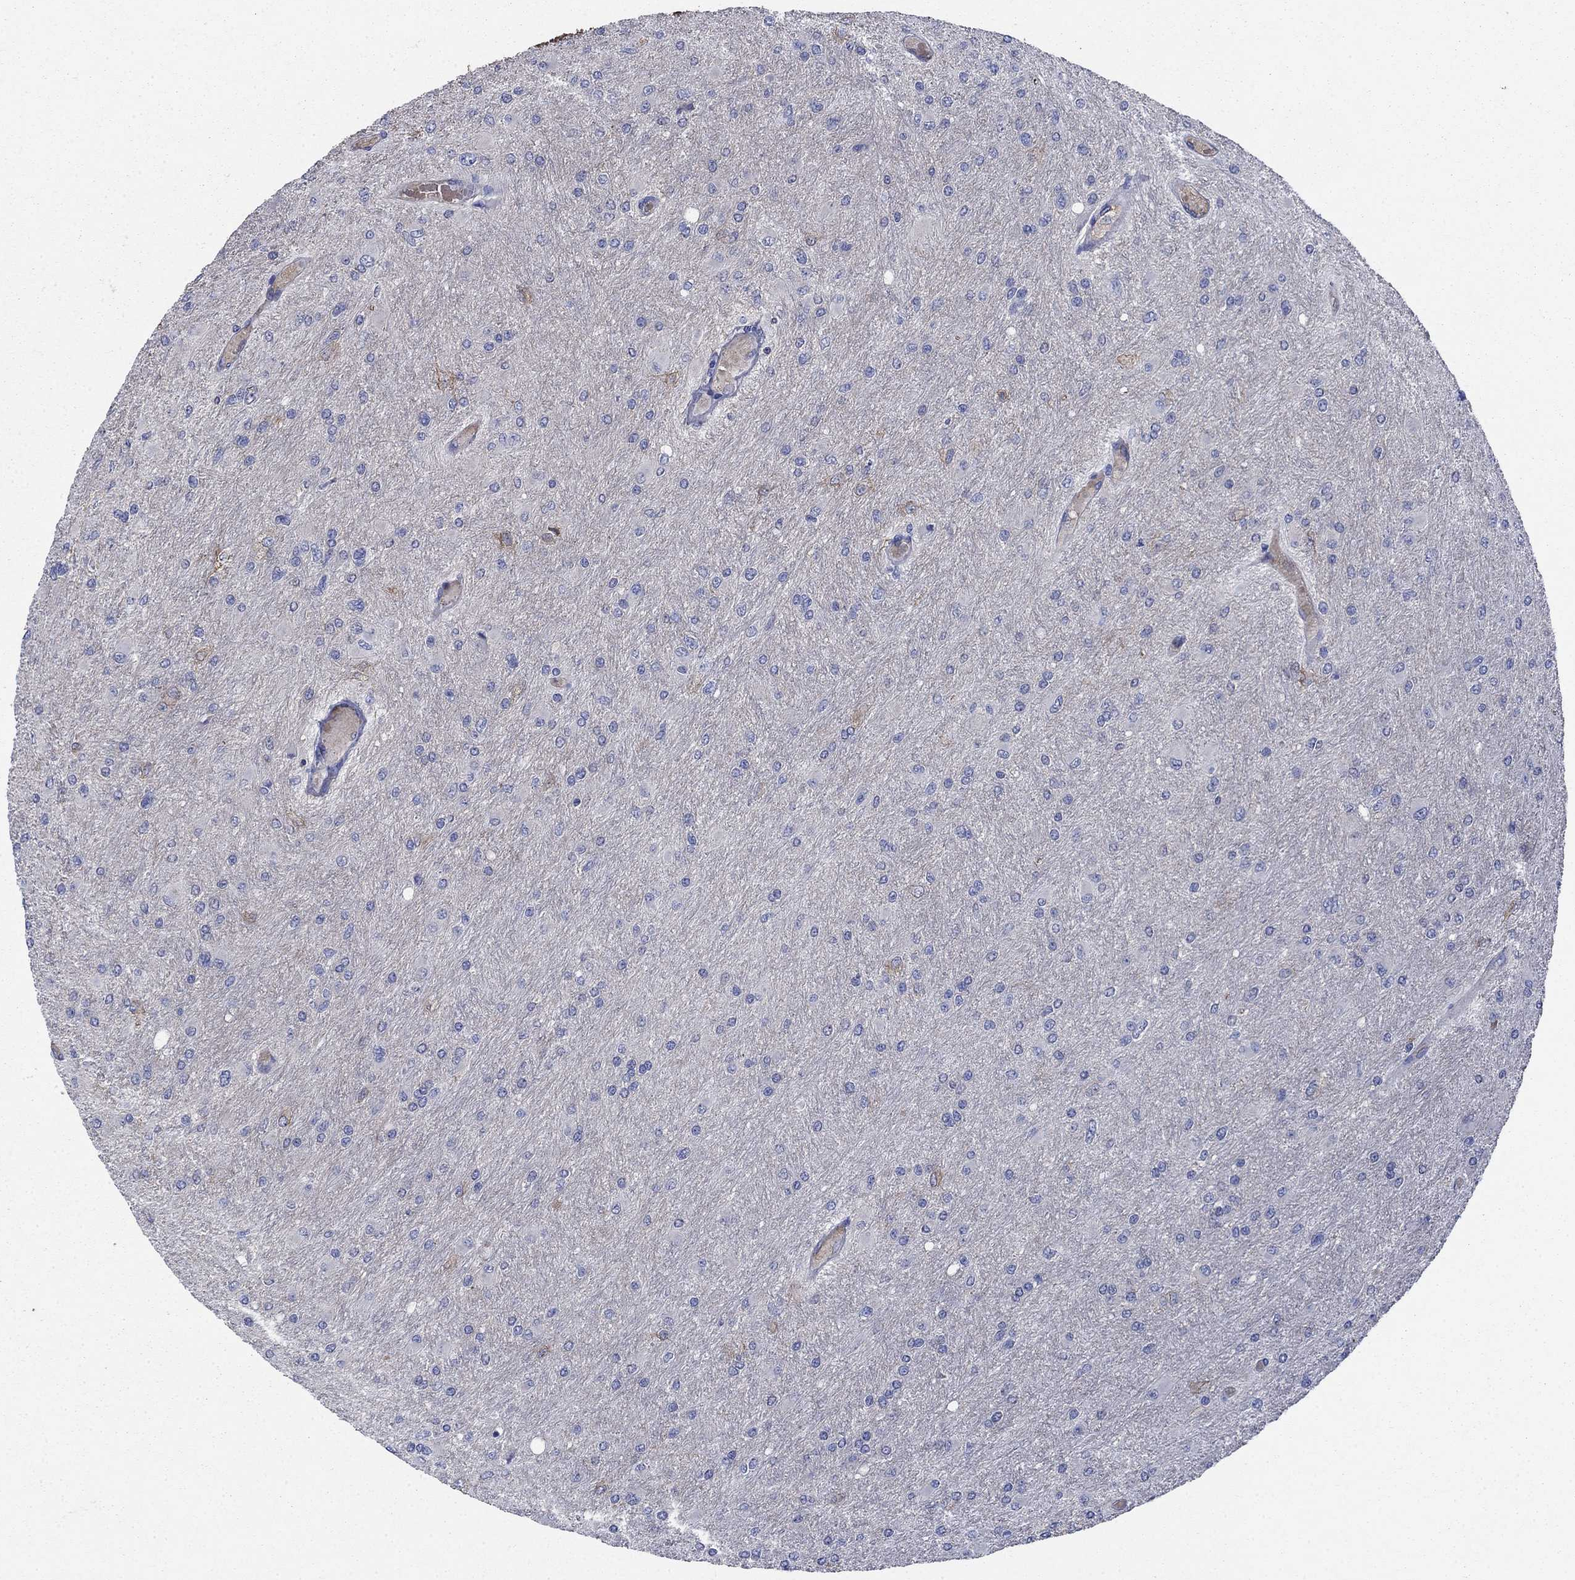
{"staining": {"intensity": "negative", "quantity": "none", "location": "none"}, "tissue": "glioma", "cell_type": "Tumor cells", "image_type": "cancer", "snomed": [{"axis": "morphology", "description": "Glioma, malignant, High grade"}, {"axis": "topography", "description": "Cerebral cortex"}], "caption": "A high-resolution micrograph shows immunohistochemistry staining of glioma, which shows no significant expression in tumor cells.", "gene": "FLNC", "patient": {"sex": "female", "age": 36}}